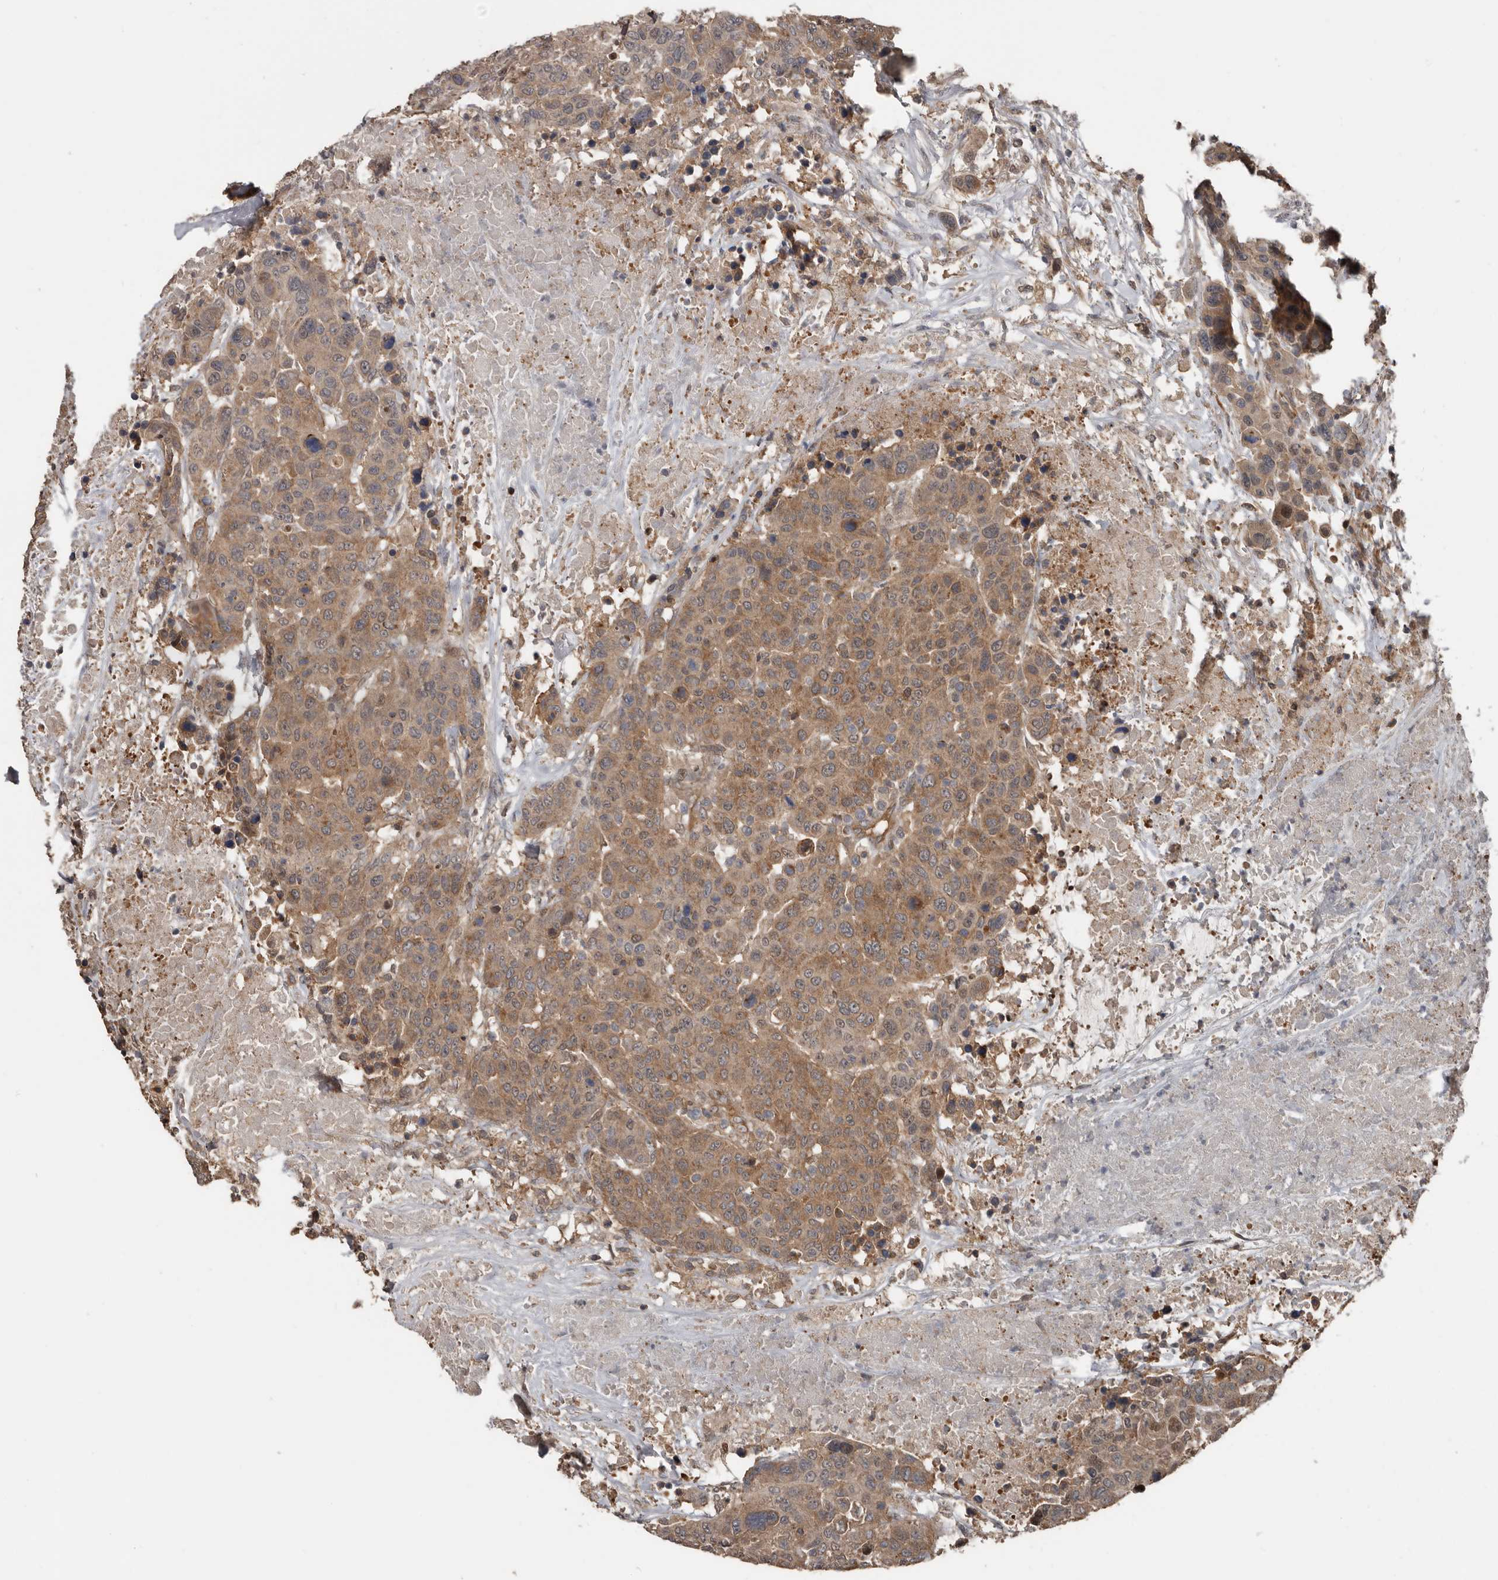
{"staining": {"intensity": "moderate", "quantity": ">75%", "location": "cytoplasmic/membranous"}, "tissue": "breast cancer", "cell_type": "Tumor cells", "image_type": "cancer", "snomed": [{"axis": "morphology", "description": "Duct carcinoma"}, {"axis": "topography", "description": "Breast"}], "caption": "DAB immunohistochemical staining of human intraductal carcinoma (breast) exhibits moderate cytoplasmic/membranous protein staining in approximately >75% of tumor cells. The protein of interest is stained brown, and the nuclei are stained in blue (DAB IHC with brightfield microscopy, high magnification).", "gene": "EXOC3L1", "patient": {"sex": "female", "age": 37}}